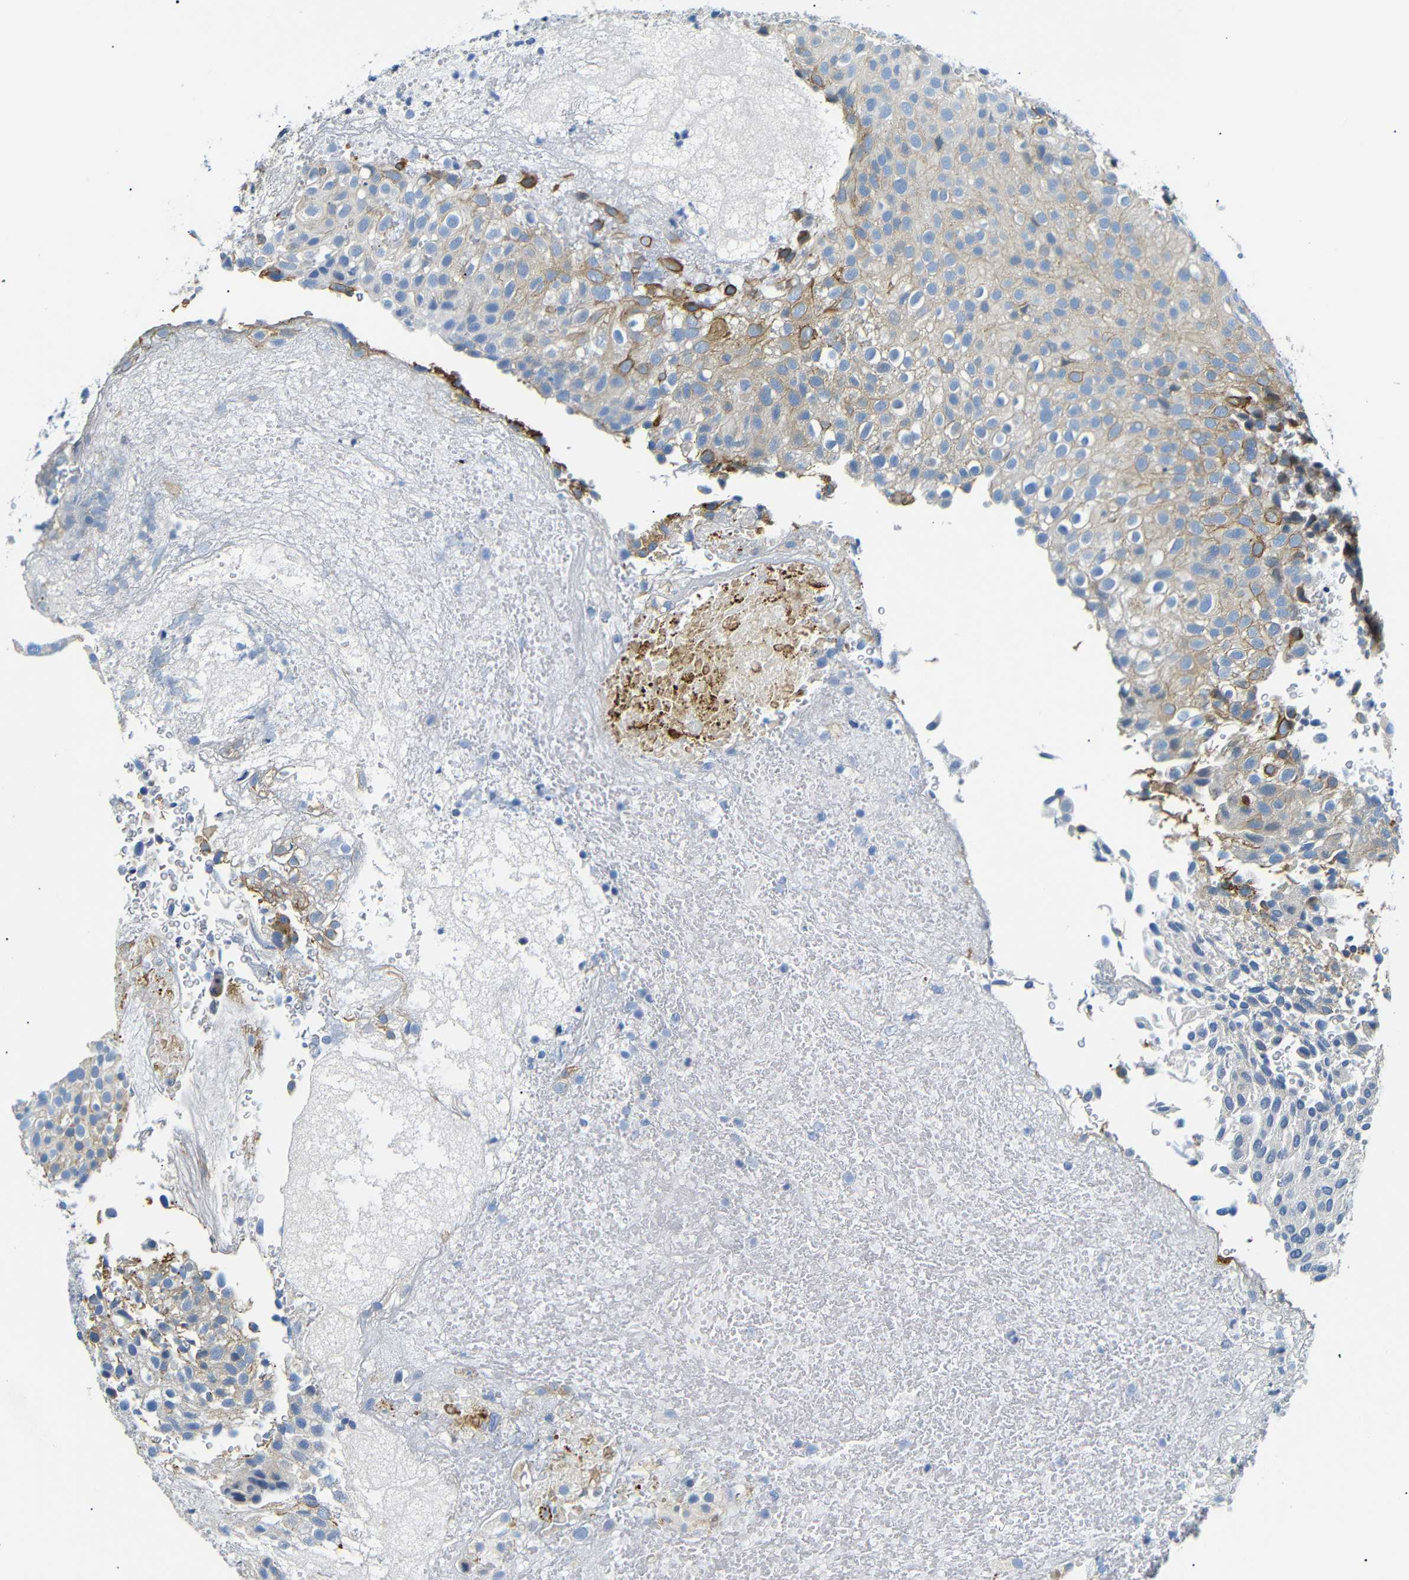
{"staining": {"intensity": "moderate", "quantity": ">75%", "location": "cytoplasmic/membranous"}, "tissue": "urothelial cancer", "cell_type": "Tumor cells", "image_type": "cancer", "snomed": [{"axis": "morphology", "description": "Urothelial carcinoma, Low grade"}, {"axis": "topography", "description": "Urinary bladder"}], "caption": "Immunohistochemistry (DAB (3,3'-diaminobenzidine)) staining of human urothelial carcinoma (low-grade) reveals moderate cytoplasmic/membranous protein expression in about >75% of tumor cells. (DAB IHC, brown staining for protein, blue staining for nuclei).", "gene": "TAFA1", "patient": {"sex": "male", "age": 78}}